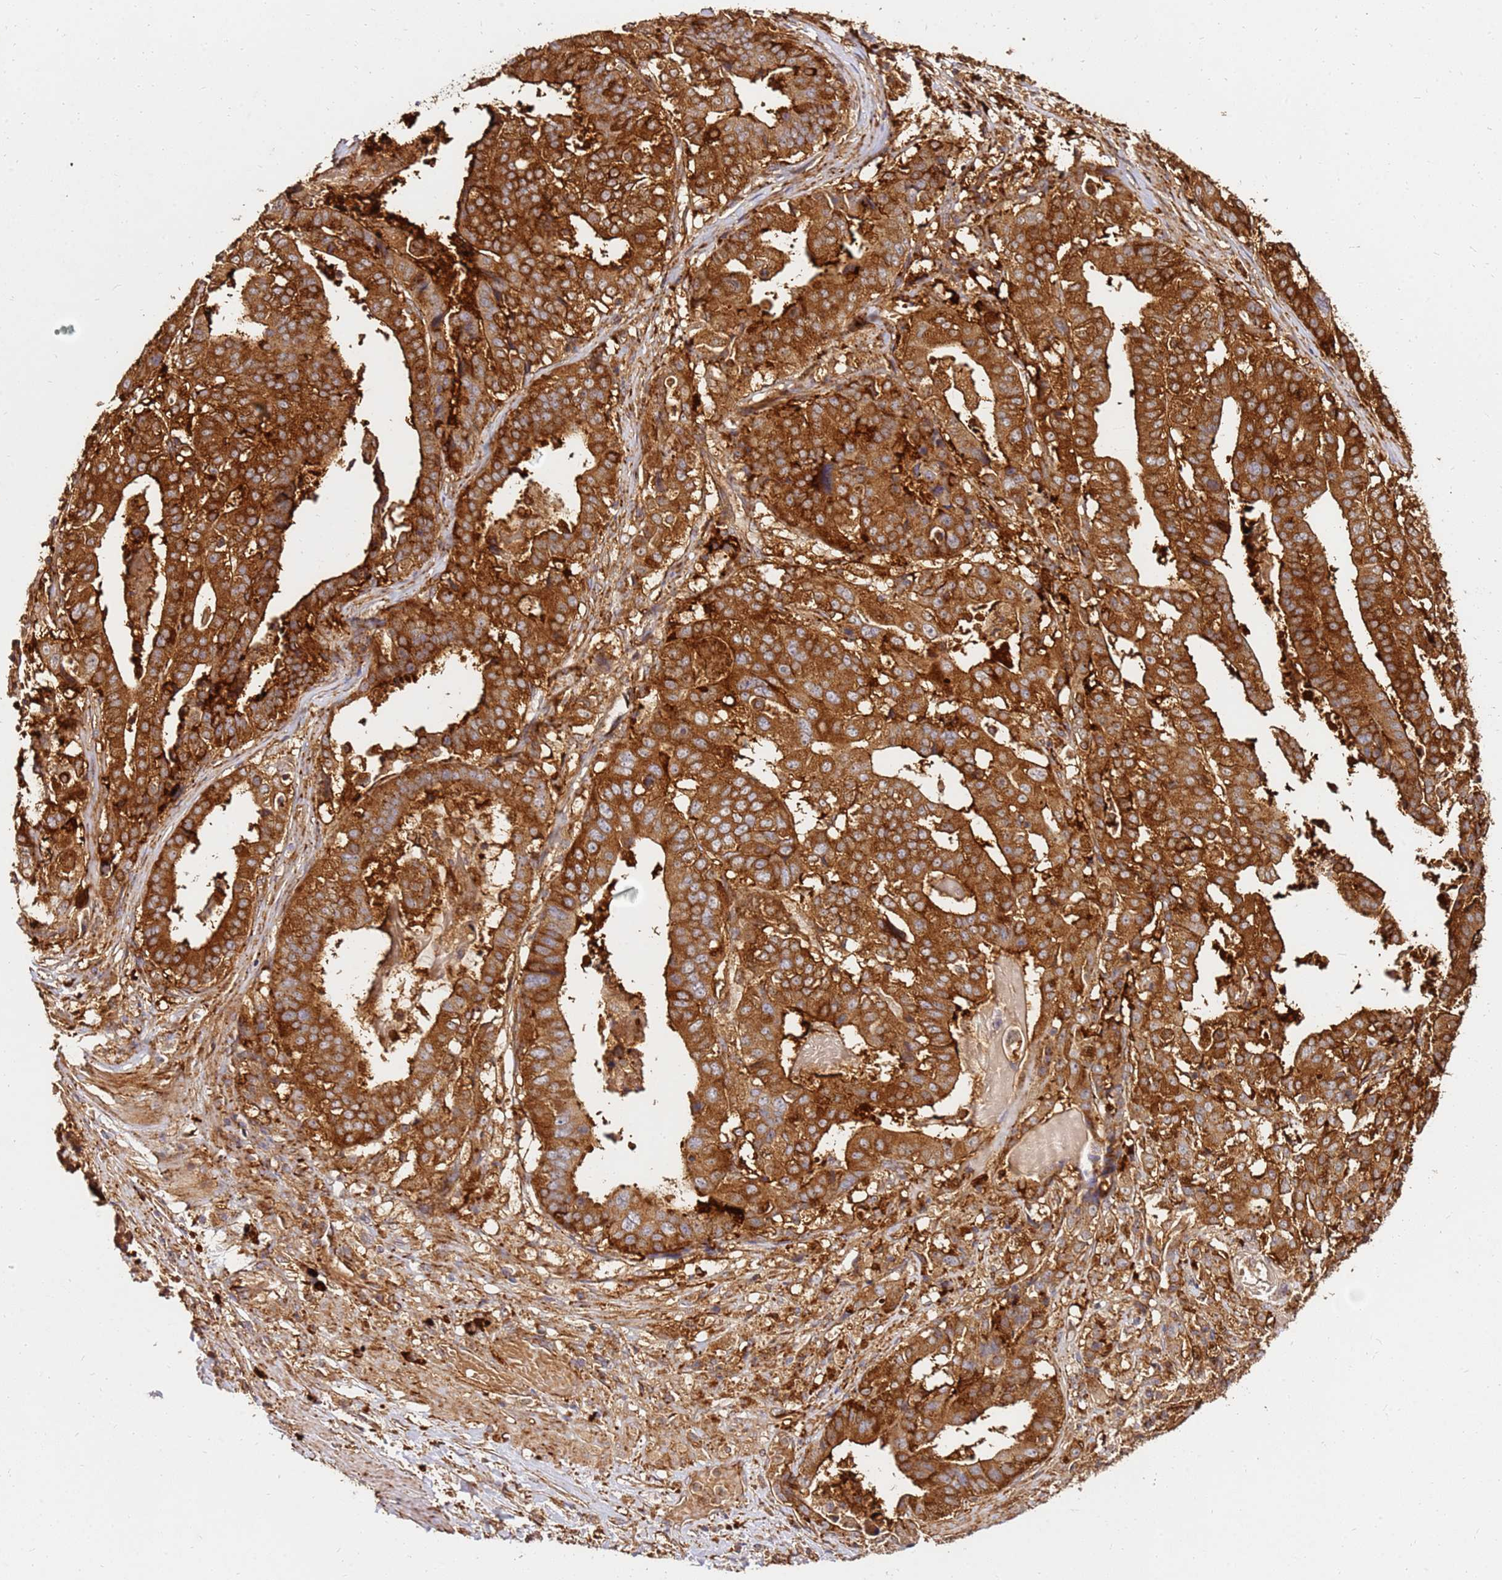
{"staining": {"intensity": "strong", "quantity": ">75%", "location": "cytoplasmic/membranous"}, "tissue": "stomach cancer", "cell_type": "Tumor cells", "image_type": "cancer", "snomed": [{"axis": "morphology", "description": "Adenocarcinoma, NOS"}, {"axis": "topography", "description": "Stomach"}], "caption": "A photomicrograph of human stomach cancer (adenocarcinoma) stained for a protein displays strong cytoplasmic/membranous brown staining in tumor cells.", "gene": "DVL3", "patient": {"sex": "male", "age": 48}}